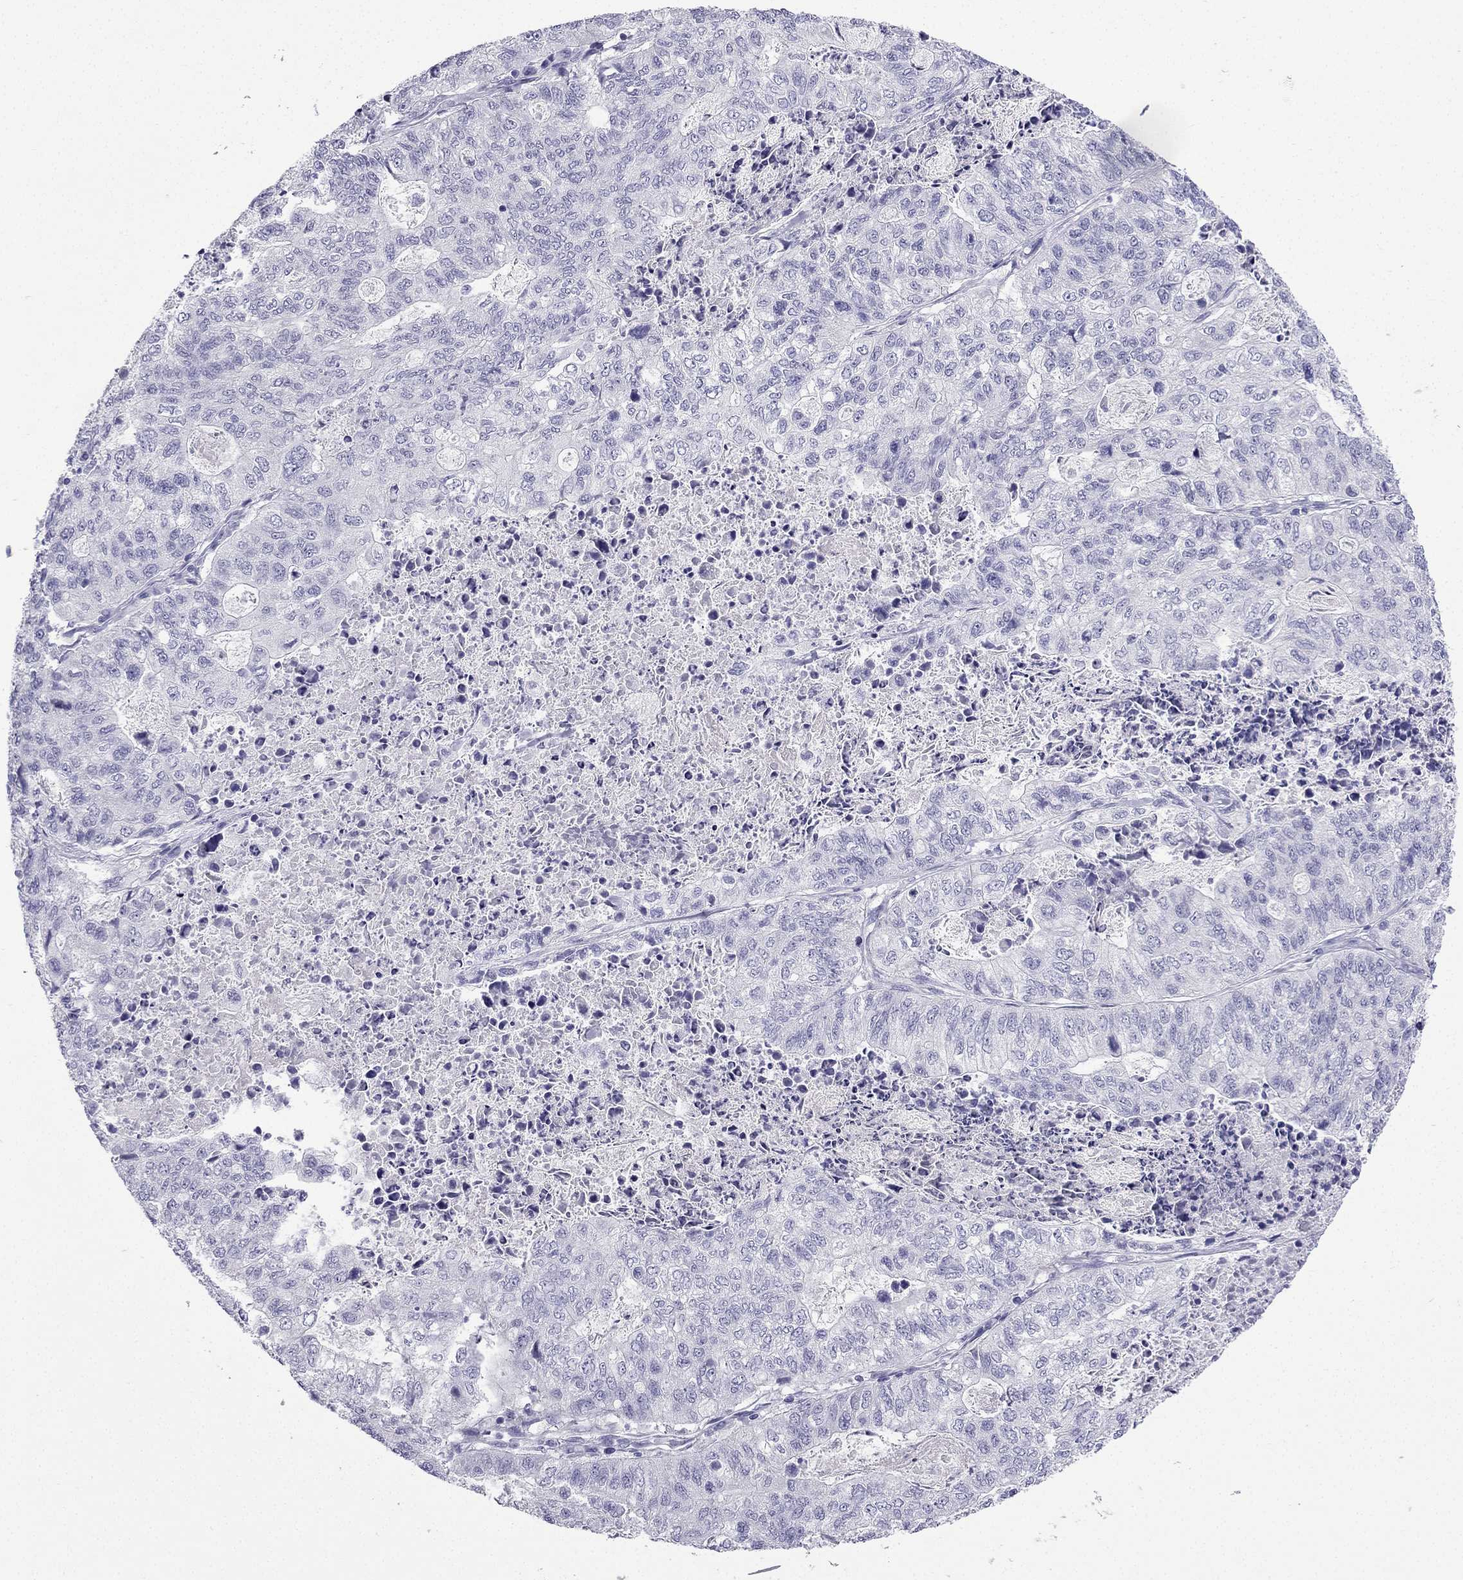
{"staining": {"intensity": "negative", "quantity": "none", "location": "none"}, "tissue": "stomach cancer", "cell_type": "Tumor cells", "image_type": "cancer", "snomed": [{"axis": "morphology", "description": "Adenocarcinoma, NOS"}, {"axis": "topography", "description": "Stomach, upper"}], "caption": "Human stomach adenocarcinoma stained for a protein using immunohistochemistry shows no positivity in tumor cells.", "gene": "GJA8", "patient": {"sex": "female", "age": 67}}